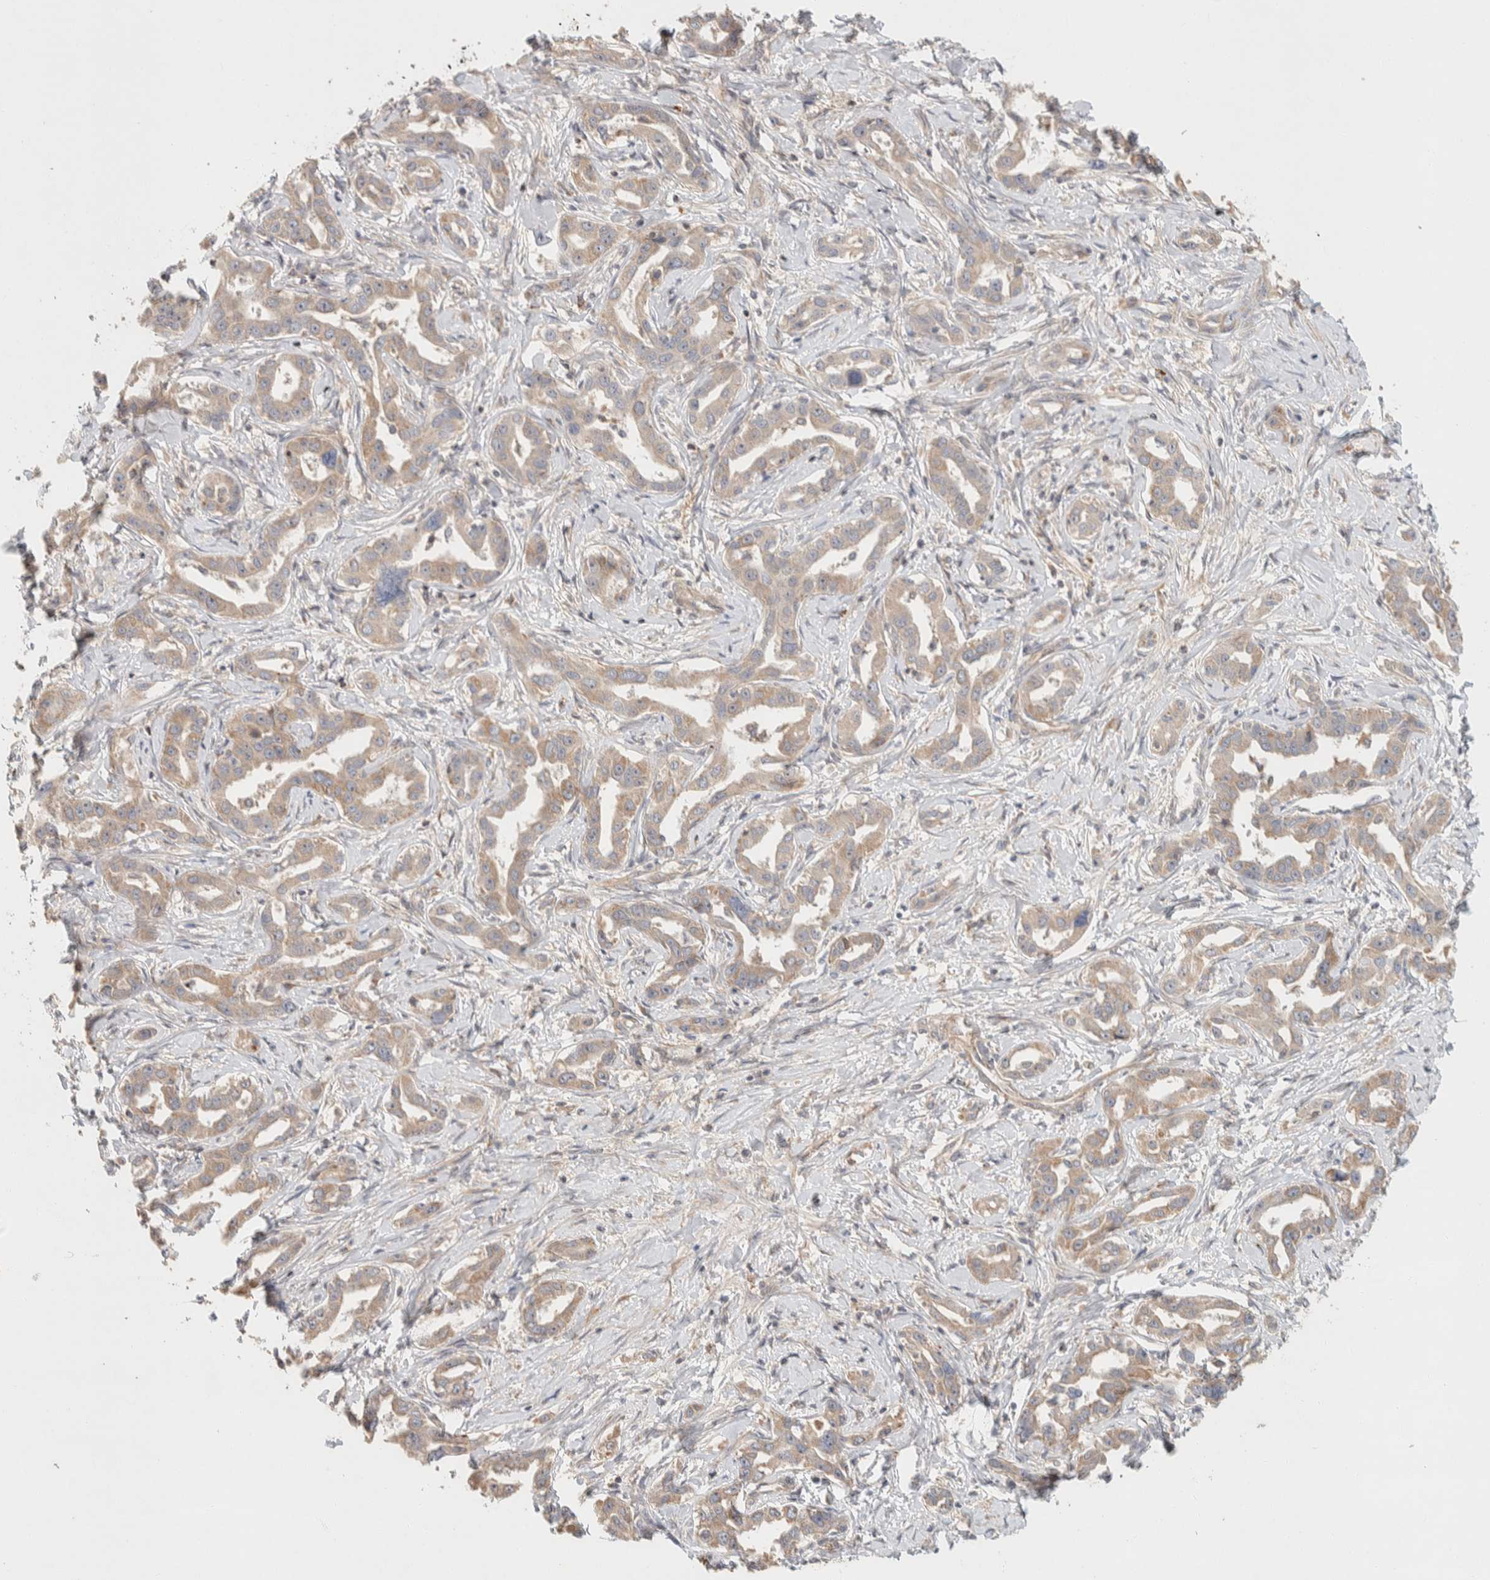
{"staining": {"intensity": "weak", "quantity": ">75%", "location": "cytoplasmic/membranous"}, "tissue": "liver cancer", "cell_type": "Tumor cells", "image_type": "cancer", "snomed": [{"axis": "morphology", "description": "Cholangiocarcinoma"}, {"axis": "topography", "description": "Liver"}], "caption": "Liver cancer (cholangiocarcinoma) stained with a brown dye shows weak cytoplasmic/membranous positive expression in approximately >75% of tumor cells.", "gene": "KIF9", "patient": {"sex": "male", "age": 59}}